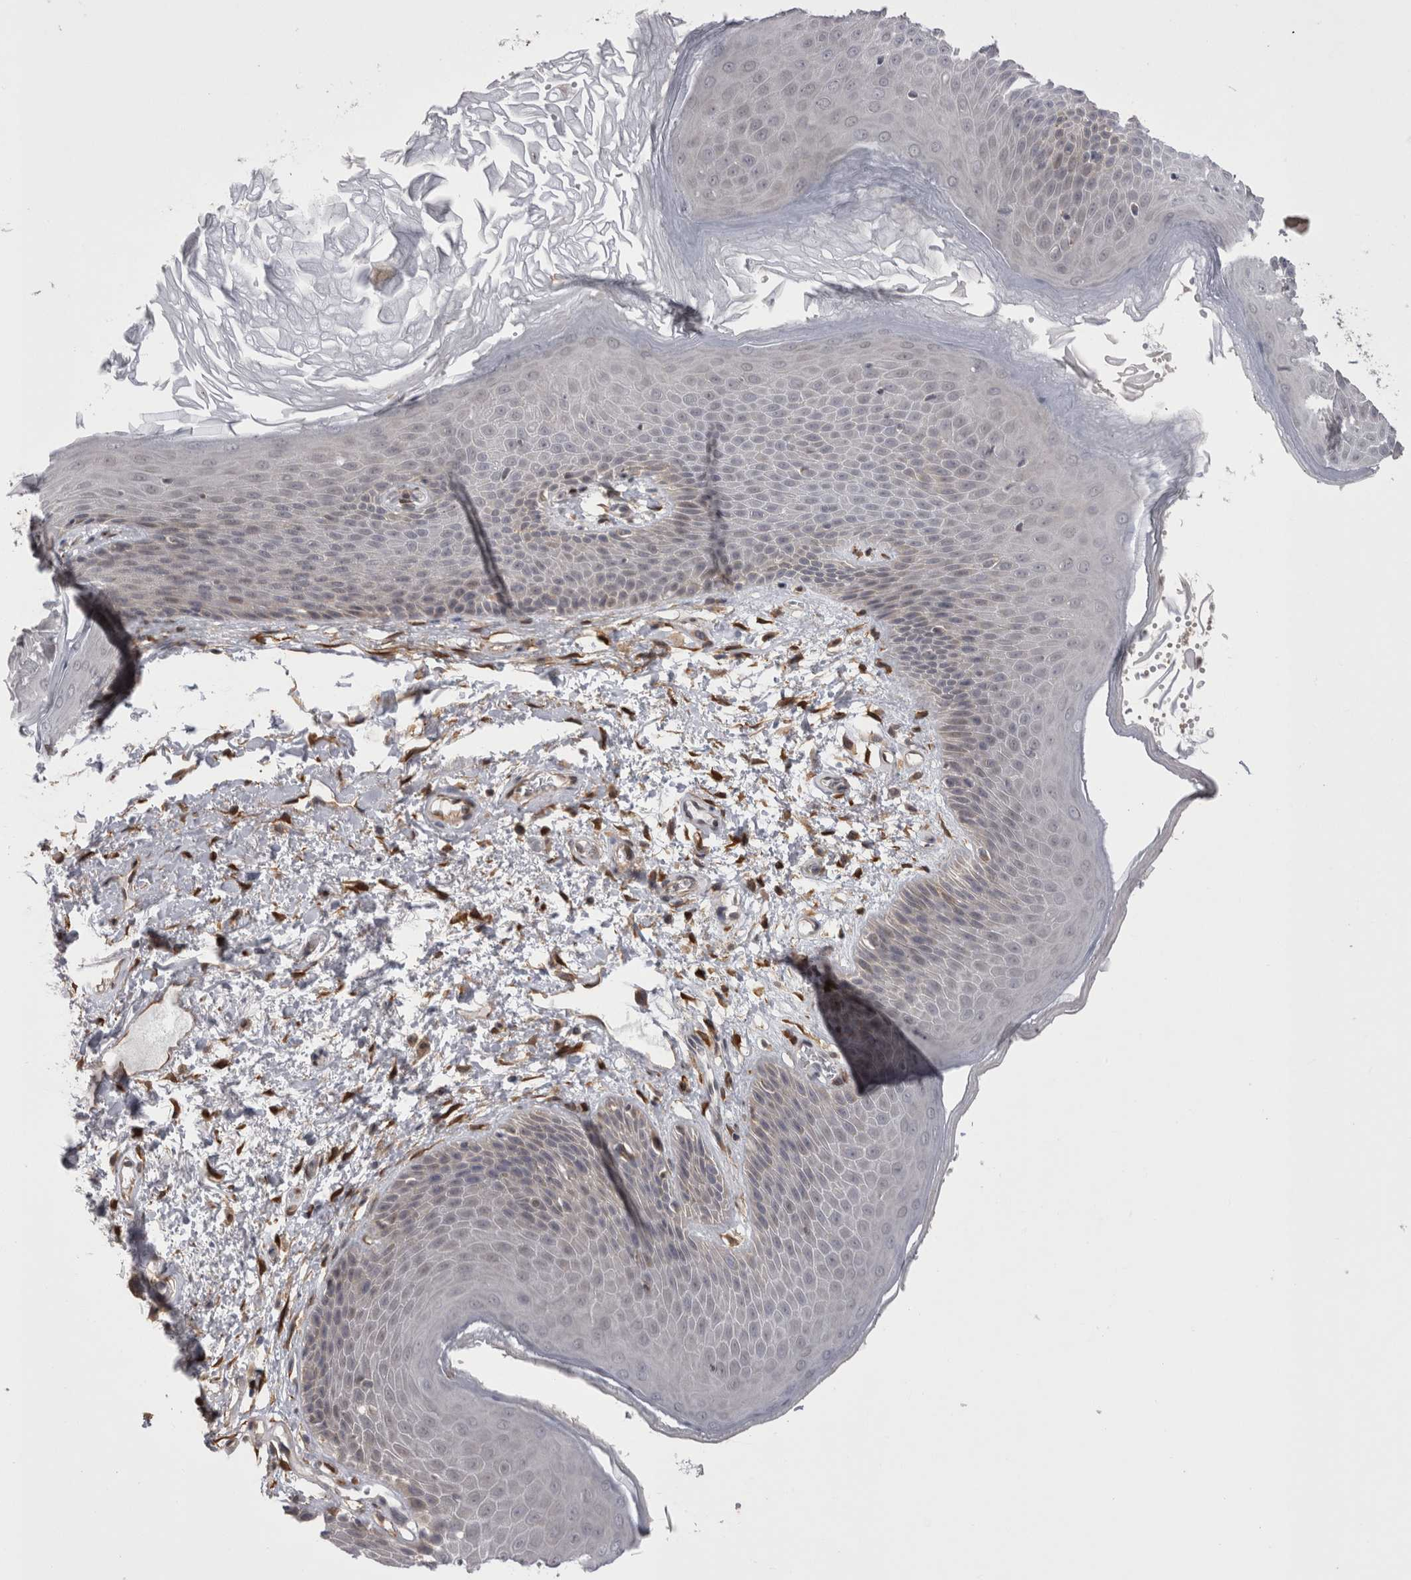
{"staining": {"intensity": "weak", "quantity": "<25%", "location": "cytoplasmic/membranous"}, "tissue": "skin", "cell_type": "Epidermal cells", "image_type": "normal", "snomed": [{"axis": "morphology", "description": "Normal tissue, NOS"}, {"axis": "topography", "description": "Anal"}], "caption": "Epidermal cells show no significant expression in normal skin. The staining was performed using DAB (3,3'-diaminobenzidine) to visualize the protein expression in brown, while the nuclei were stained in blue with hematoxylin (Magnification: 20x).", "gene": "CHIC1", "patient": {"sex": "male", "age": 74}}